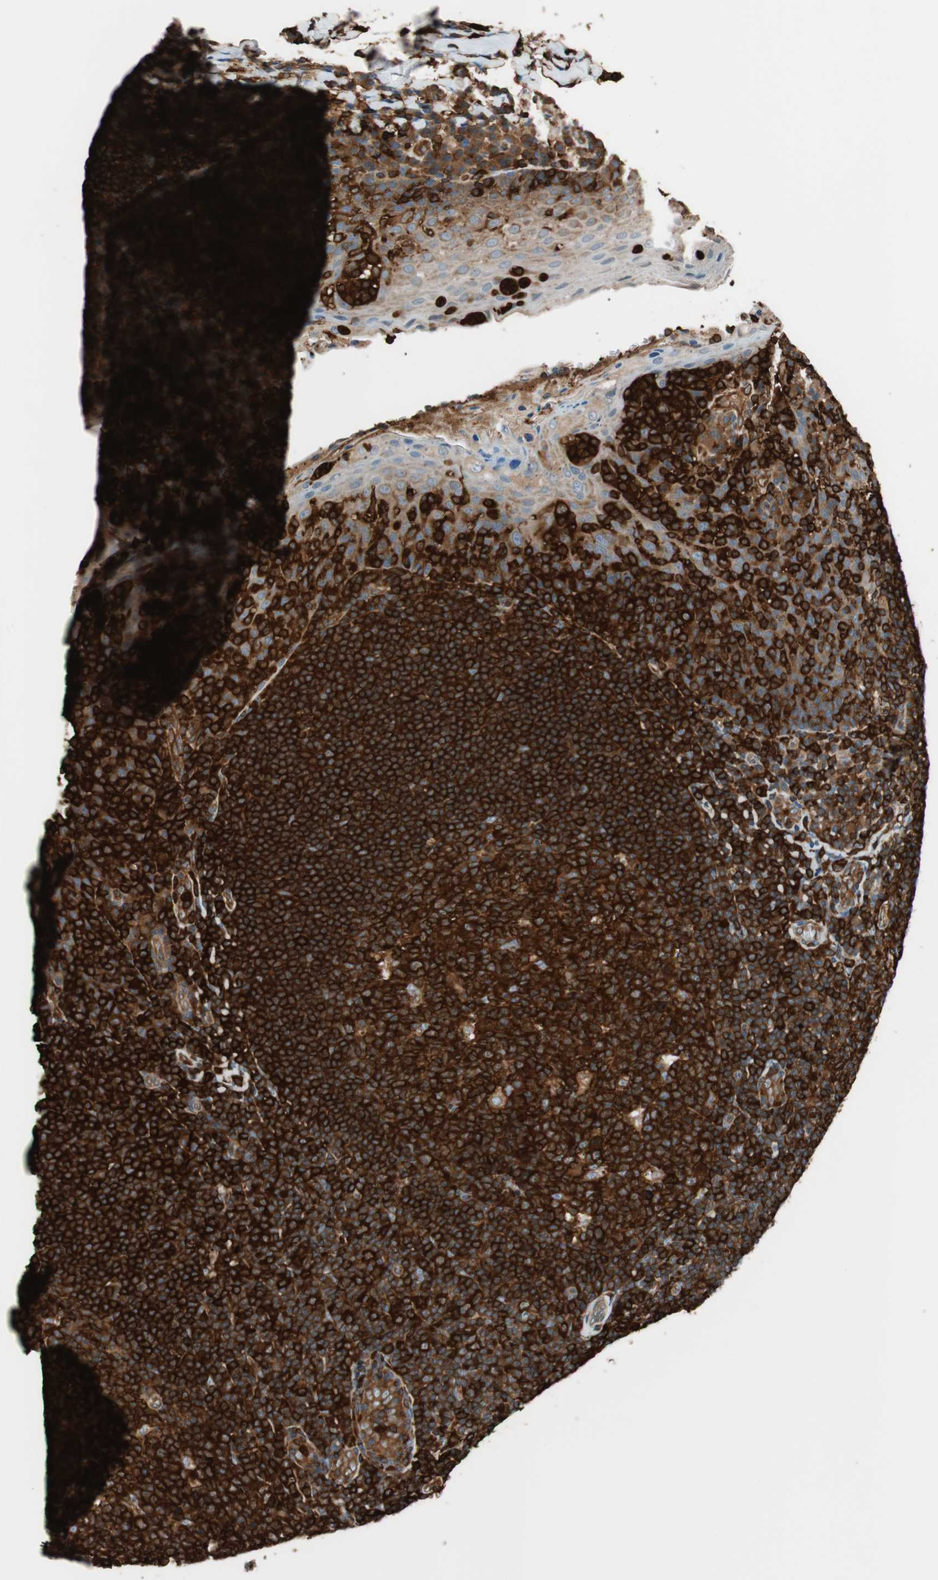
{"staining": {"intensity": "strong", "quantity": ">75%", "location": "cytoplasmic/membranous"}, "tissue": "tonsil", "cell_type": "Germinal center cells", "image_type": "normal", "snomed": [{"axis": "morphology", "description": "Normal tissue, NOS"}, {"axis": "topography", "description": "Tonsil"}], "caption": "Immunohistochemical staining of unremarkable human tonsil displays high levels of strong cytoplasmic/membranous positivity in approximately >75% of germinal center cells.", "gene": "VASP", "patient": {"sex": "male", "age": 17}}